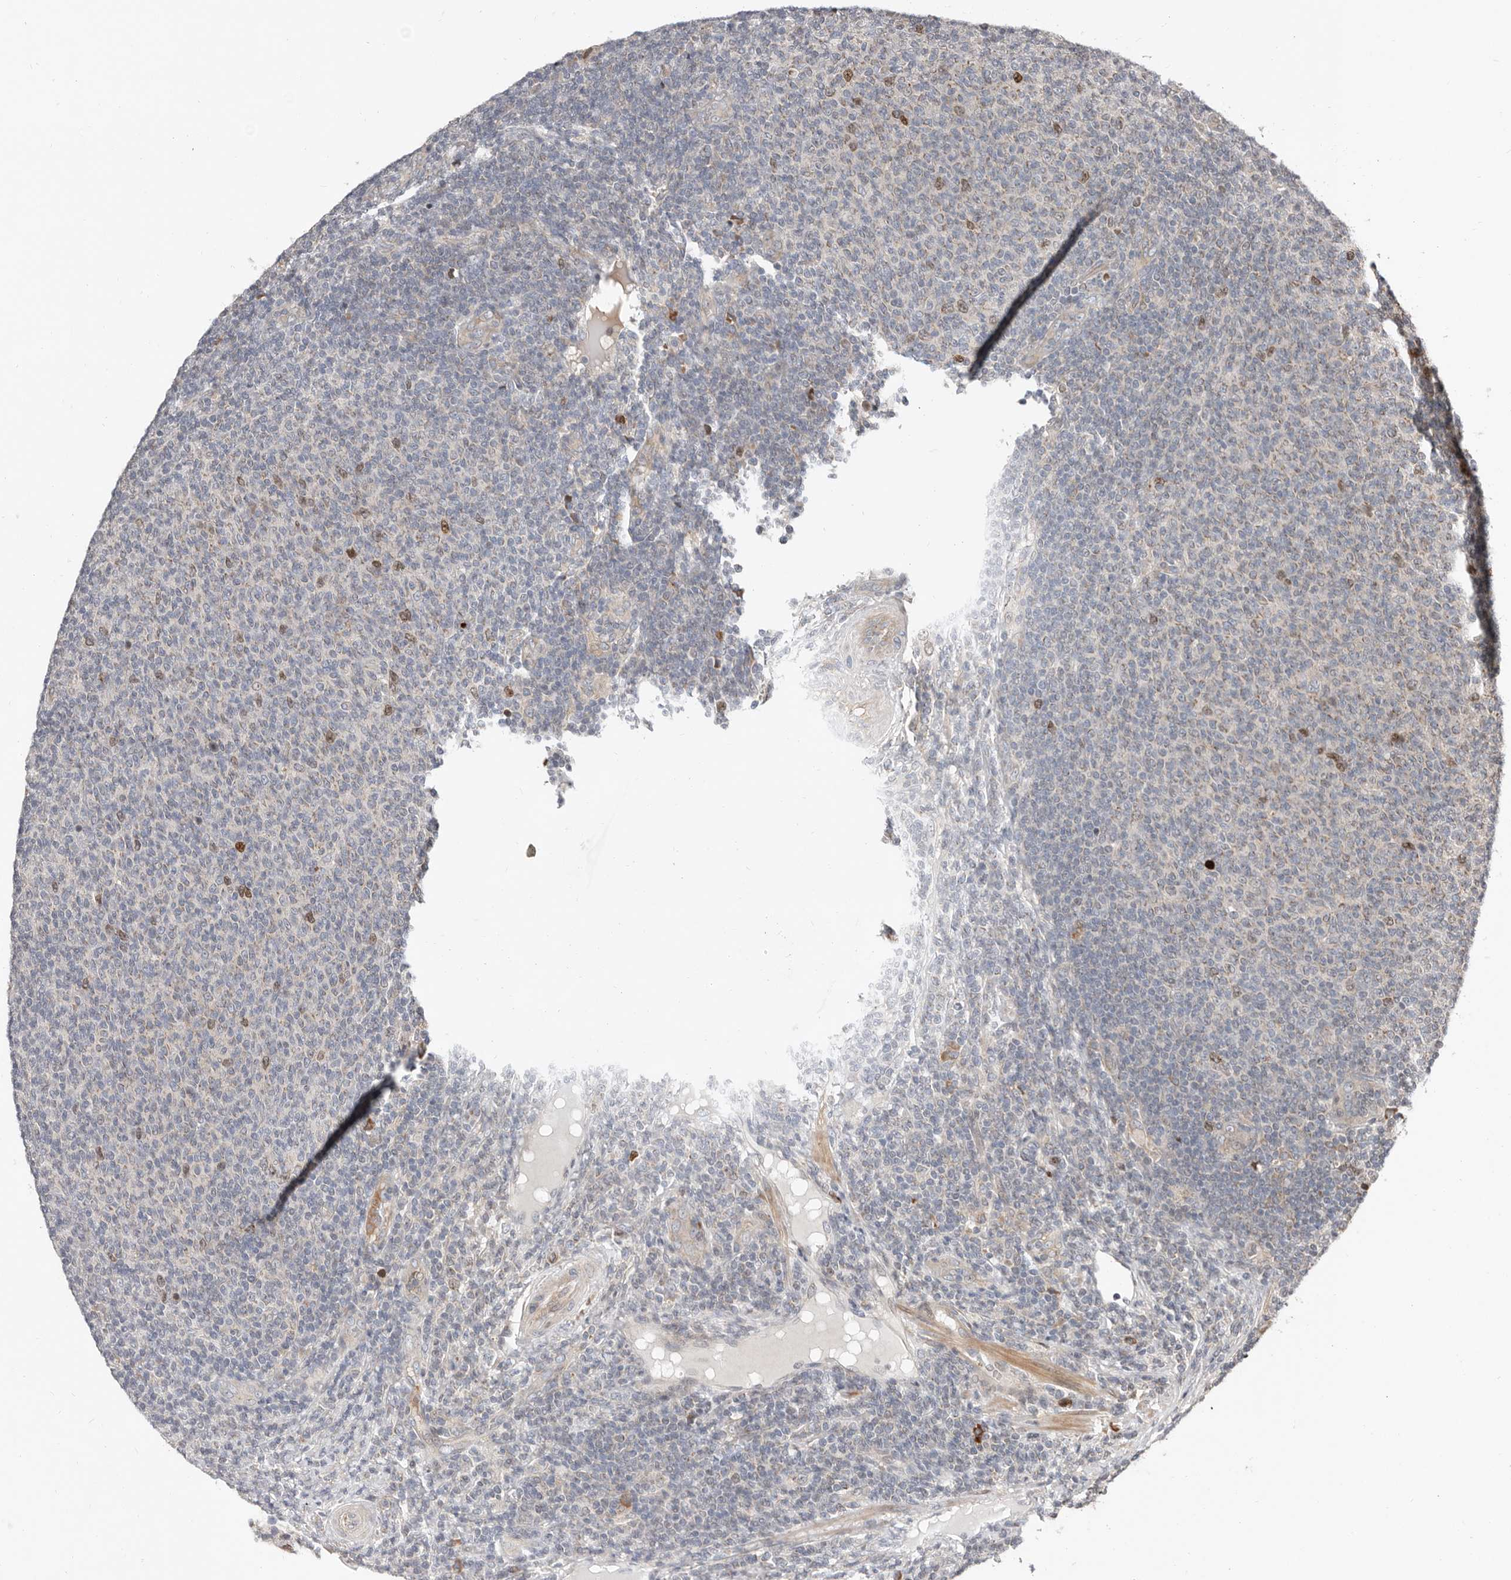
{"staining": {"intensity": "moderate", "quantity": "<25%", "location": "nuclear"}, "tissue": "lymphoma", "cell_type": "Tumor cells", "image_type": "cancer", "snomed": [{"axis": "morphology", "description": "Malignant lymphoma, non-Hodgkin's type, Low grade"}, {"axis": "topography", "description": "Lymph node"}], "caption": "An image of human malignant lymphoma, non-Hodgkin's type (low-grade) stained for a protein demonstrates moderate nuclear brown staining in tumor cells.", "gene": "SMYD4", "patient": {"sex": "male", "age": 66}}